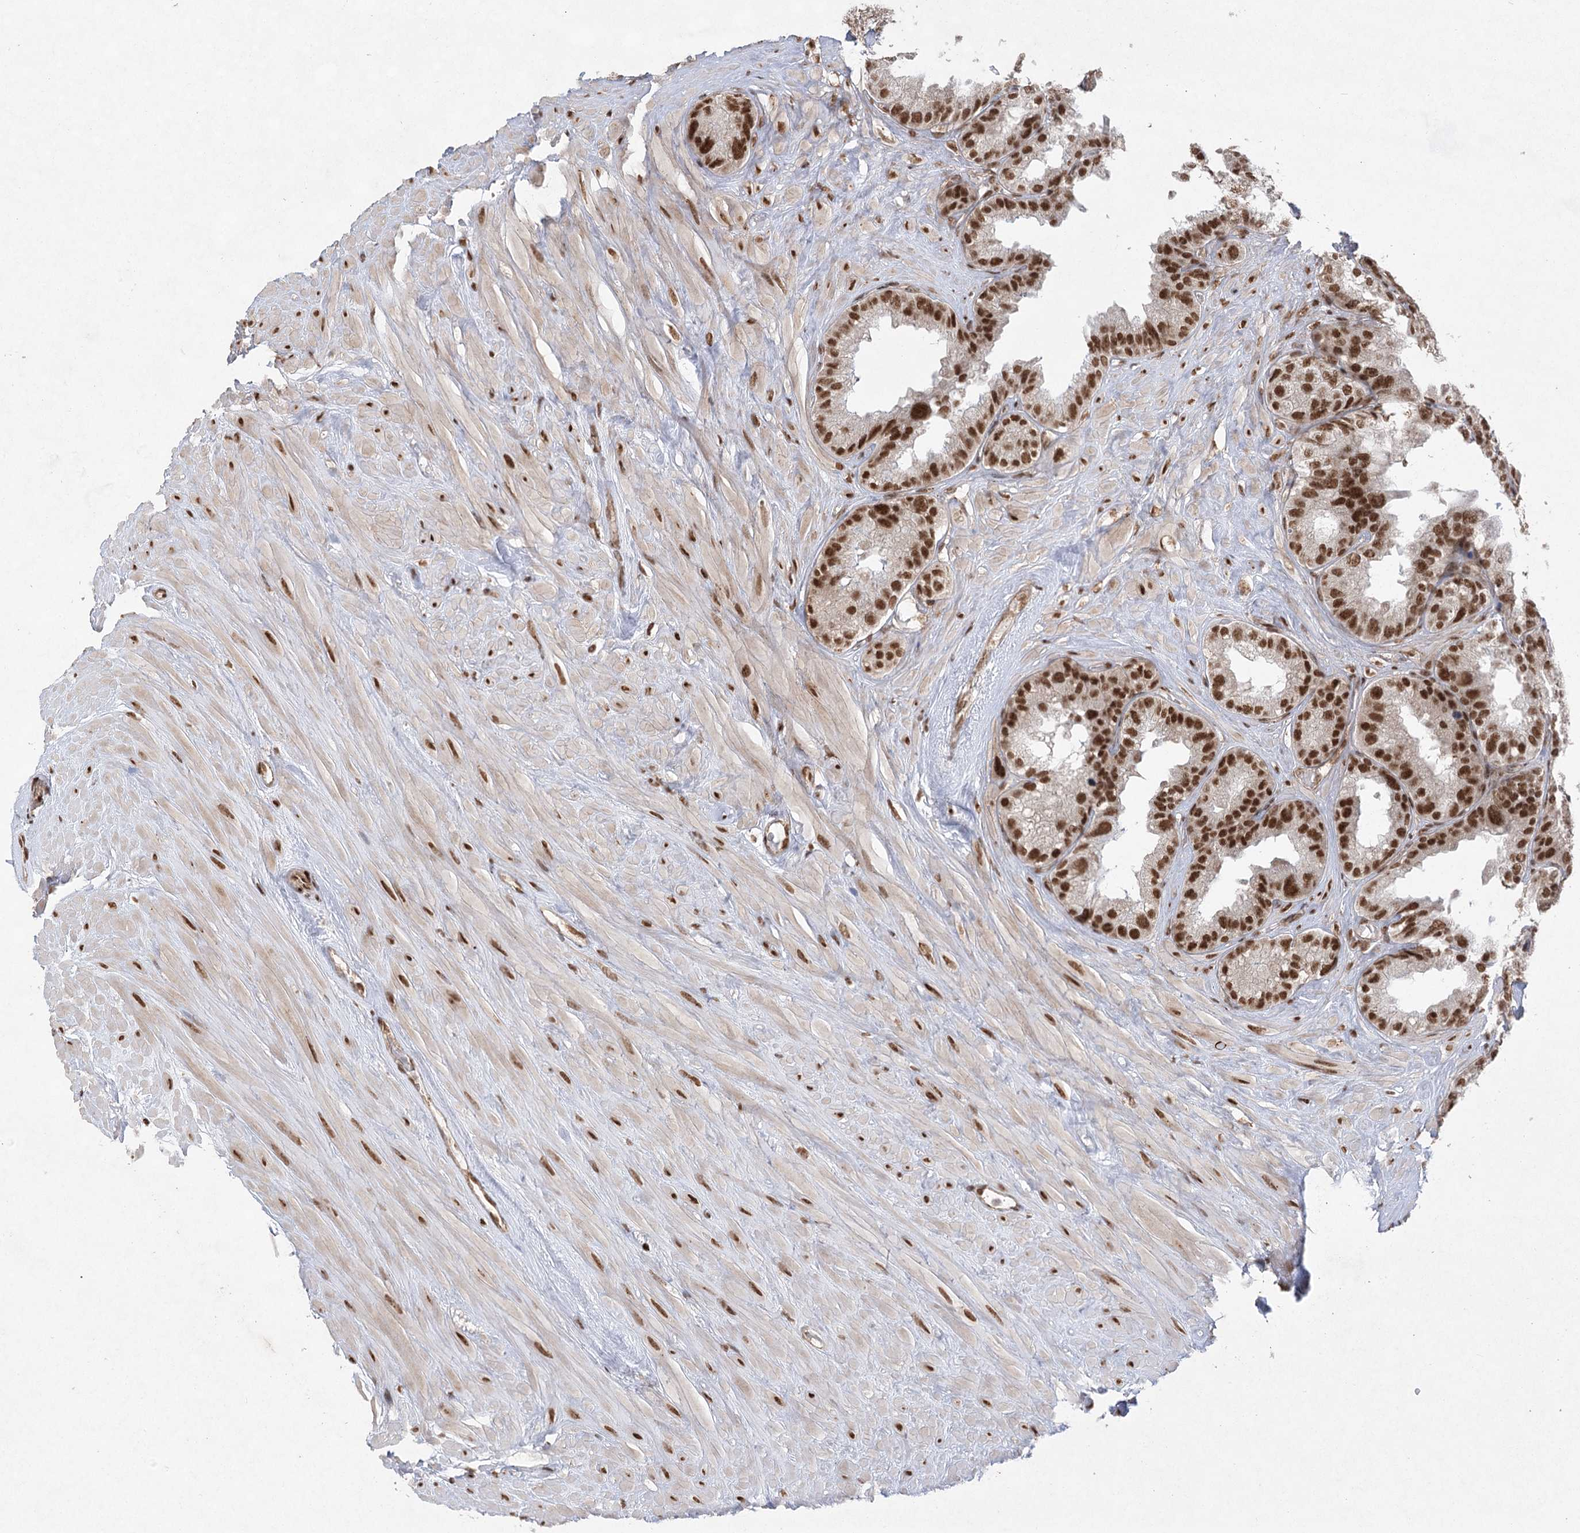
{"staining": {"intensity": "strong", "quantity": ">75%", "location": "nuclear"}, "tissue": "seminal vesicle", "cell_type": "Glandular cells", "image_type": "normal", "snomed": [{"axis": "morphology", "description": "Normal tissue, NOS"}, {"axis": "topography", "description": "Seminal veicle"}], "caption": "A high amount of strong nuclear positivity is appreciated in approximately >75% of glandular cells in benign seminal vesicle. Using DAB (3,3'-diaminobenzidine) (brown) and hematoxylin (blue) stains, captured at high magnification using brightfield microscopy.", "gene": "ZCCHC8", "patient": {"sex": "male", "age": 80}}